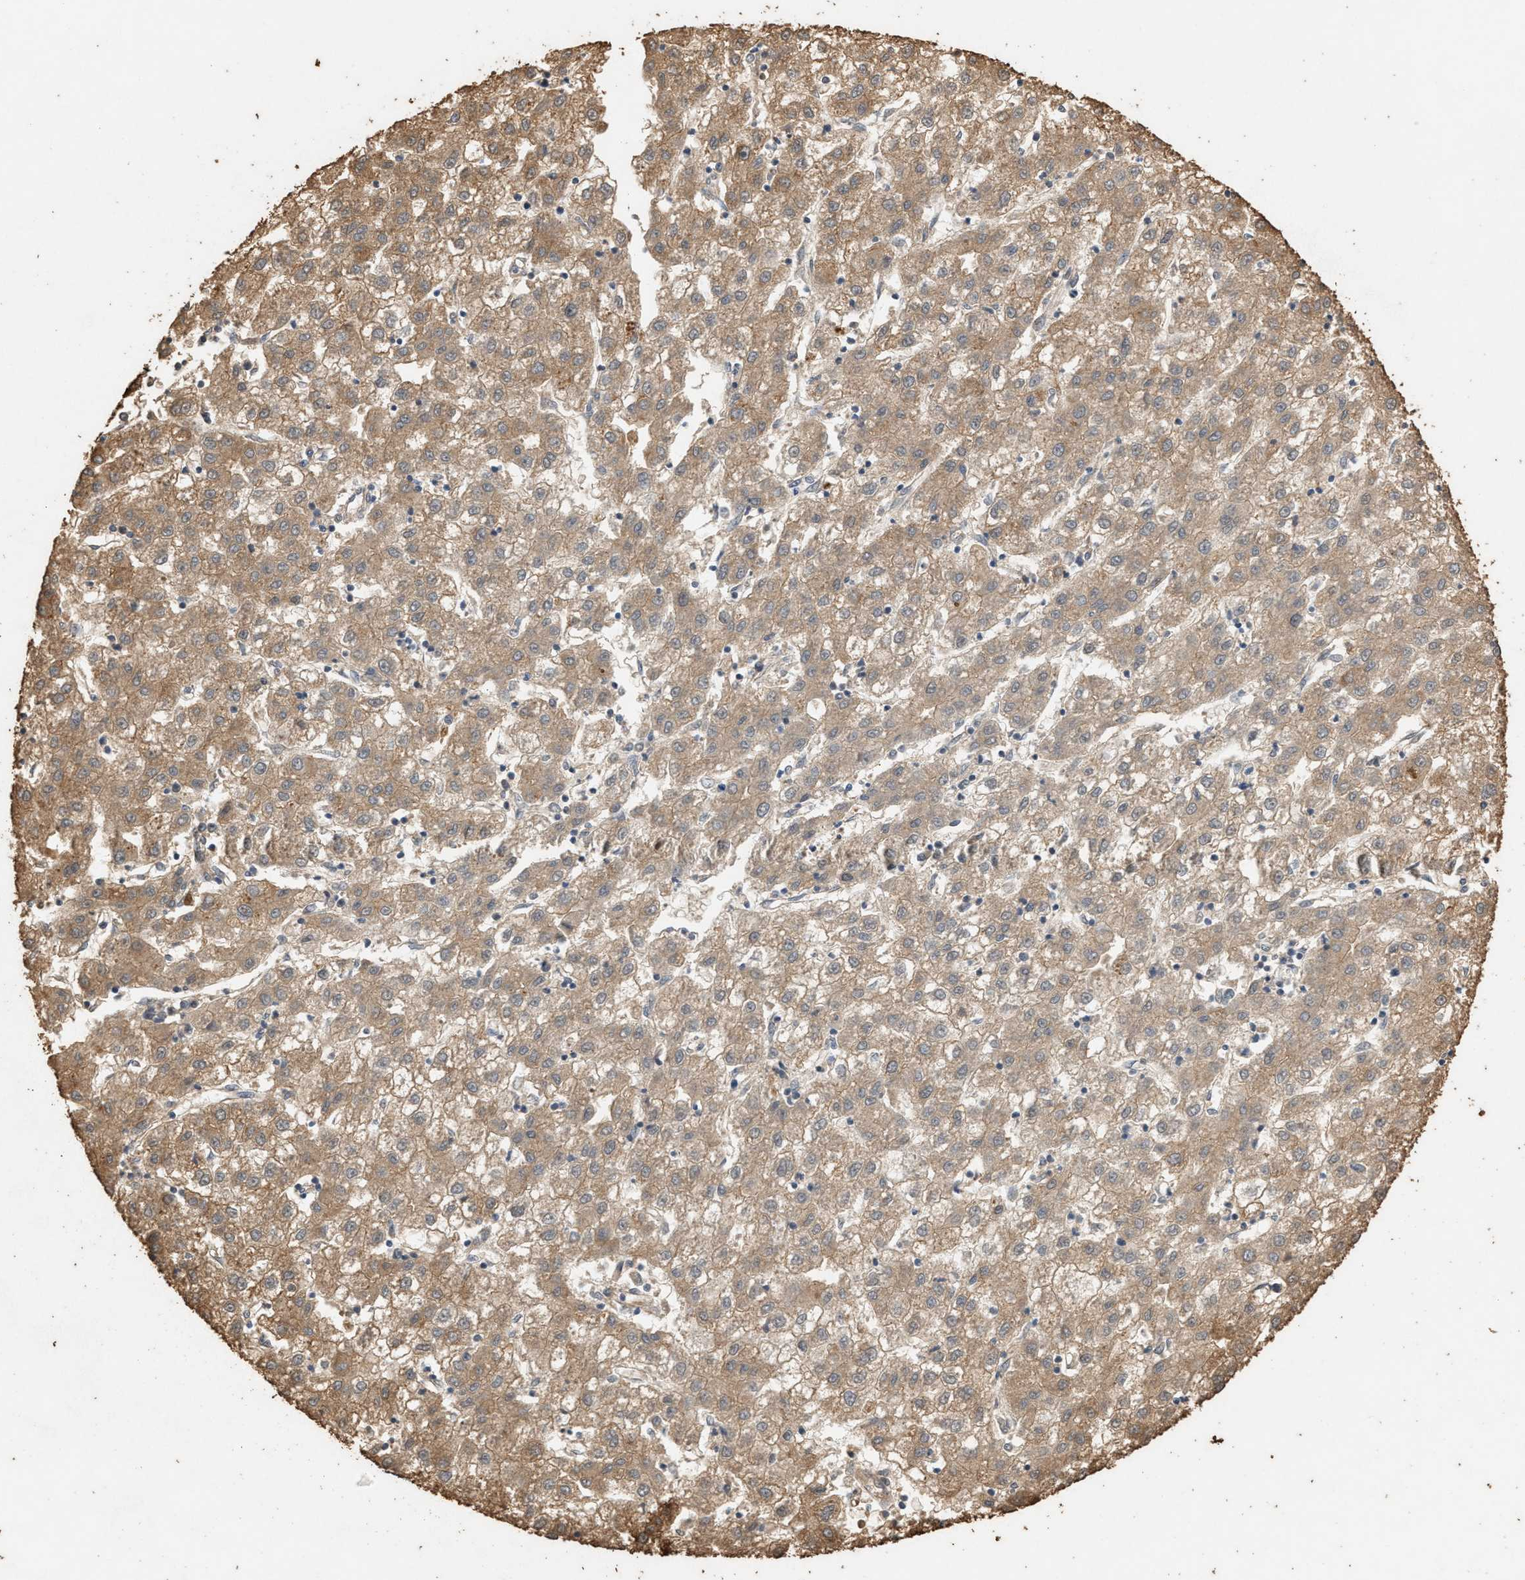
{"staining": {"intensity": "moderate", "quantity": ">75%", "location": "cytoplasmic/membranous"}, "tissue": "liver cancer", "cell_type": "Tumor cells", "image_type": "cancer", "snomed": [{"axis": "morphology", "description": "Carcinoma, Hepatocellular, NOS"}, {"axis": "topography", "description": "Liver"}], "caption": "A brown stain shows moderate cytoplasmic/membranous staining of a protein in liver cancer tumor cells. The protein is shown in brown color, while the nuclei are stained blue.", "gene": "DCAF7", "patient": {"sex": "male", "age": 72}}